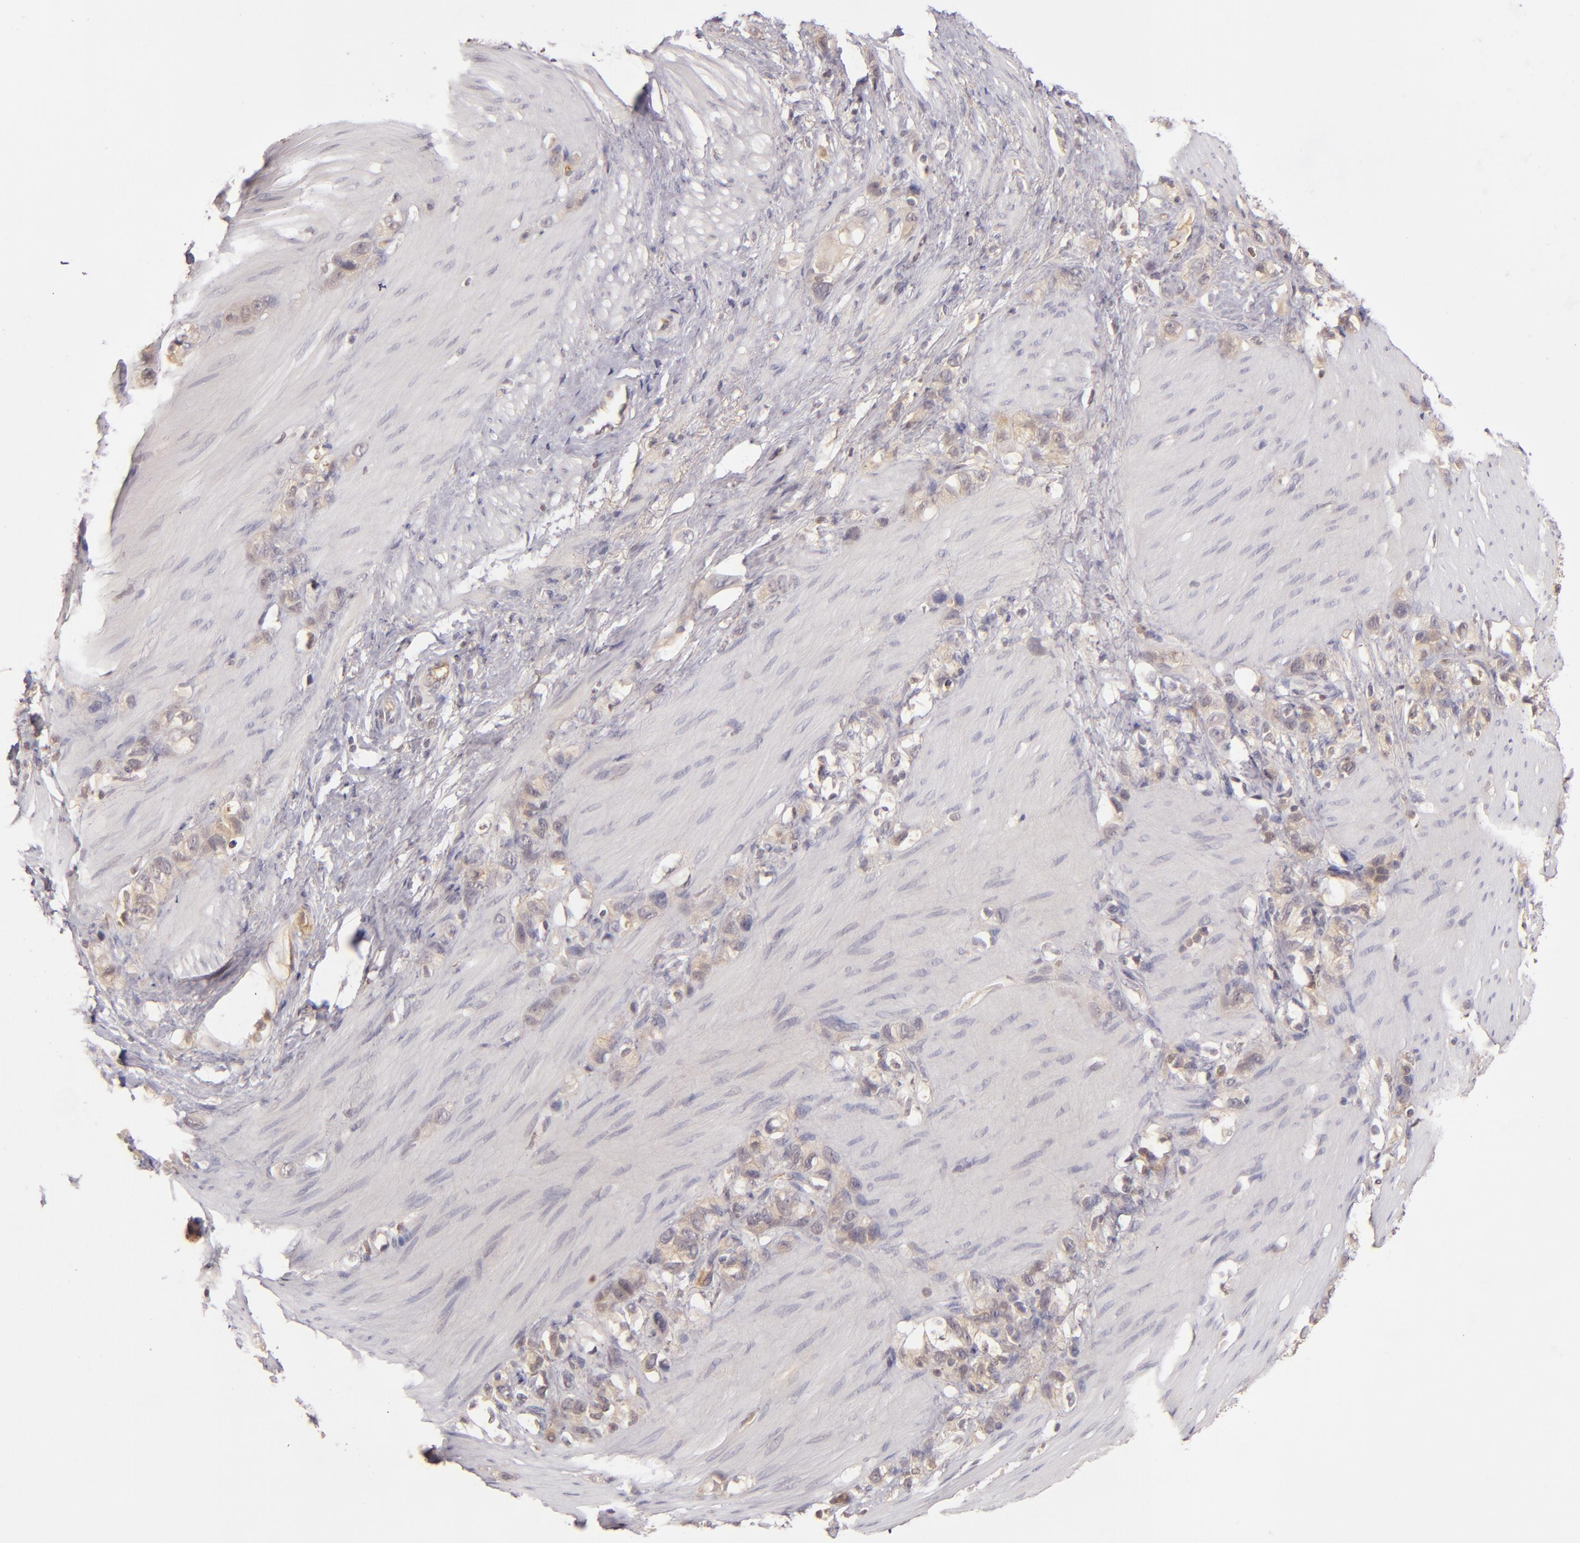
{"staining": {"intensity": "weak", "quantity": ">75%", "location": "cytoplasmic/membranous"}, "tissue": "stomach cancer", "cell_type": "Tumor cells", "image_type": "cancer", "snomed": [{"axis": "morphology", "description": "Normal tissue, NOS"}, {"axis": "morphology", "description": "Adenocarcinoma, NOS"}, {"axis": "morphology", "description": "Adenocarcinoma, High grade"}, {"axis": "topography", "description": "Stomach, upper"}, {"axis": "topography", "description": "Stomach"}], "caption": "IHC histopathology image of neoplastic tissue: stomach adenocarcinoma (high-grade) stained using immunohistochemistry exhibits low levels of weak protein expression localized specifically in the cytoplasmic/membranous of tumor cells, appearing as a cytoplasmic/membranous brown color.", "gene": "LRG1", "patient": {"sex": "female", "age": 65}}